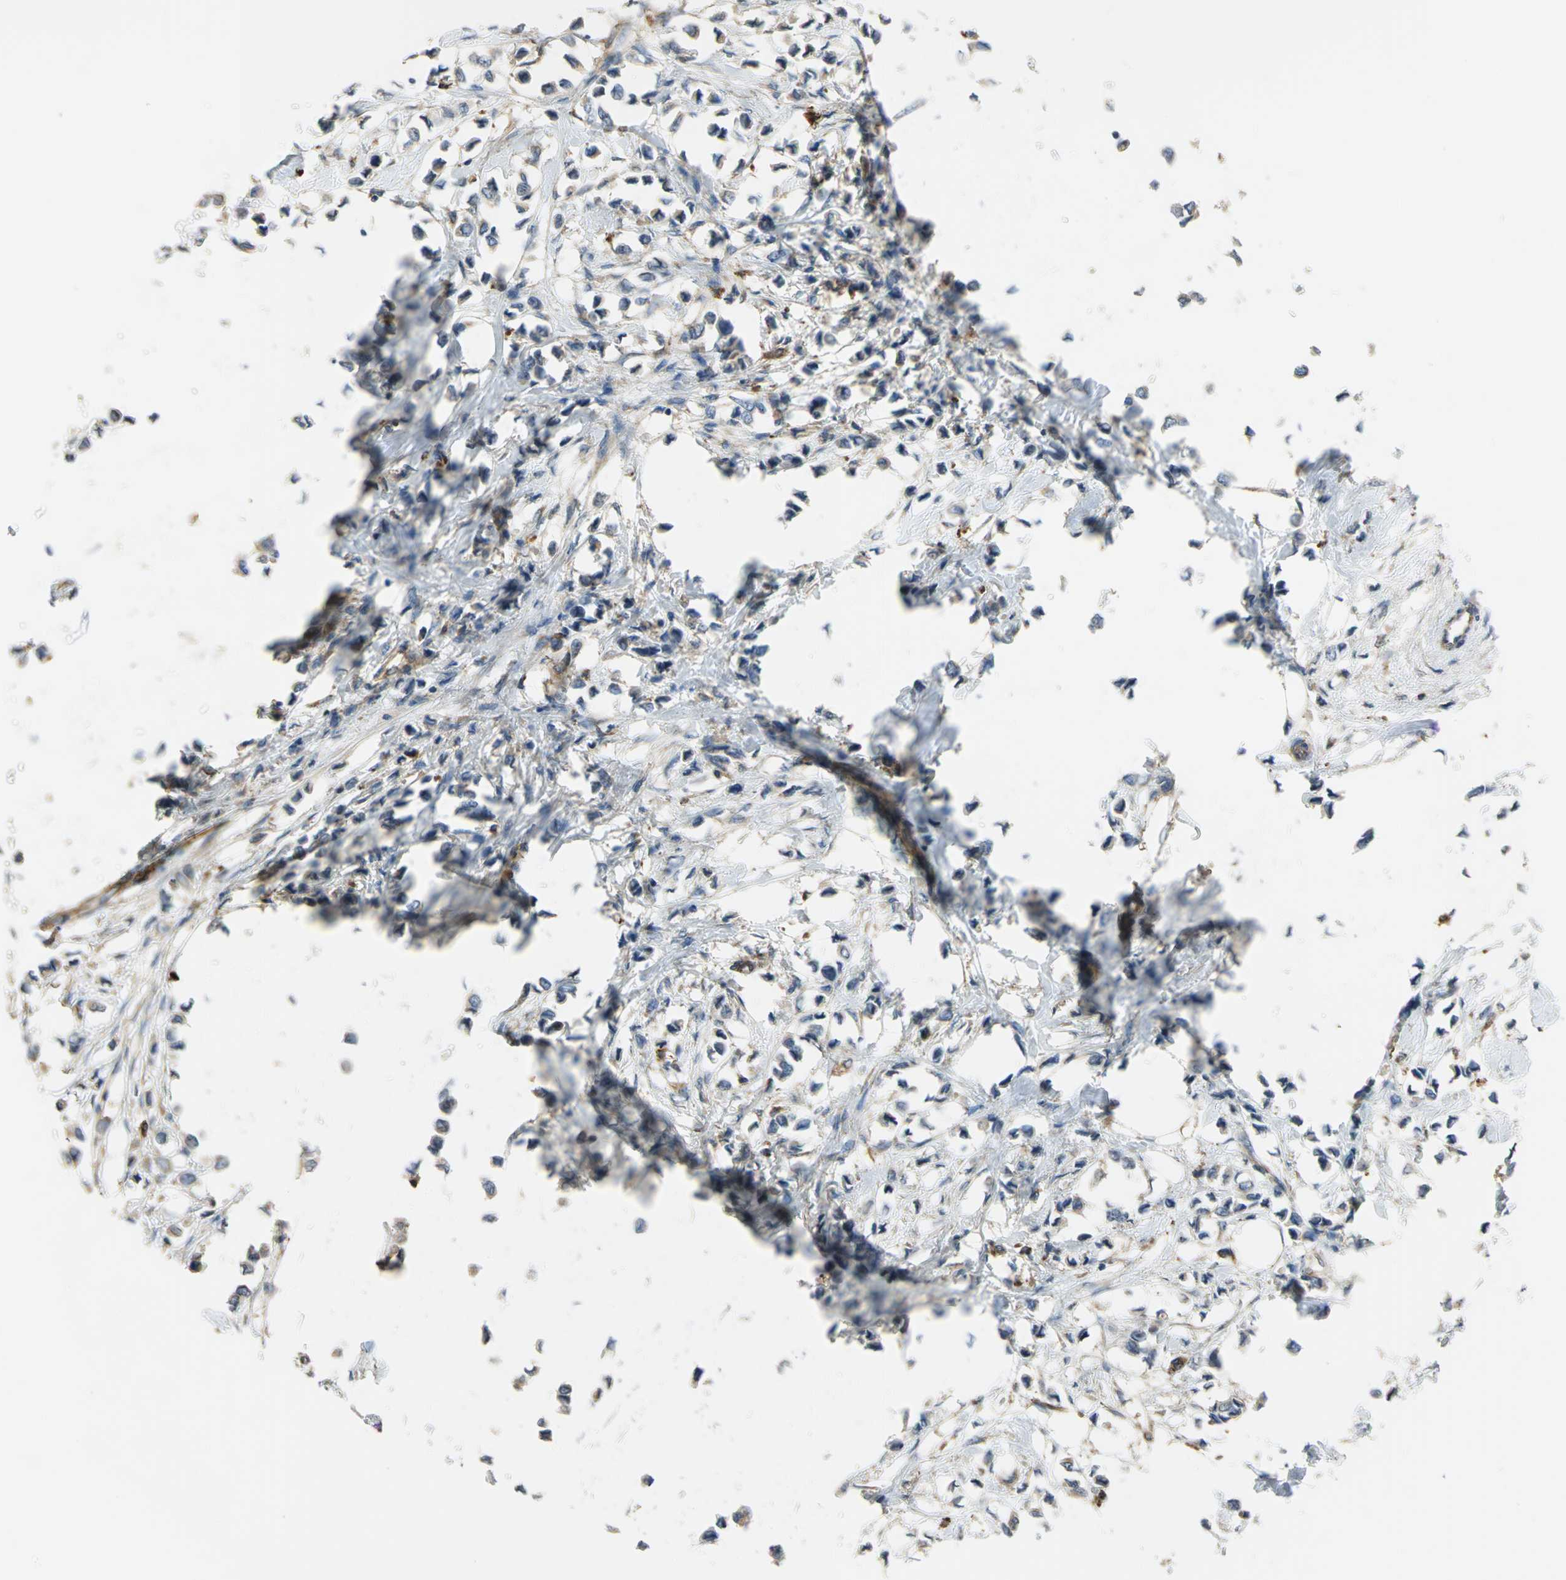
{"staining": {"intensity": "negative", "quantity": "none", "location": "none"}, "tissue": "breast cancer", "cell_type": "Tumor cells", "image_type": "cancer", "snomed": [{"axis": "morphology", "description": "Lobular carcinoma"}, {"axis": "topography", "description": "Breast"}], "caption": "The micrograph shows no significant expression in tumor cells of breast cancer (lobular carcinoma).", "gene": "DIAPH2", "patient": {"sex": "female", "age": 51}}